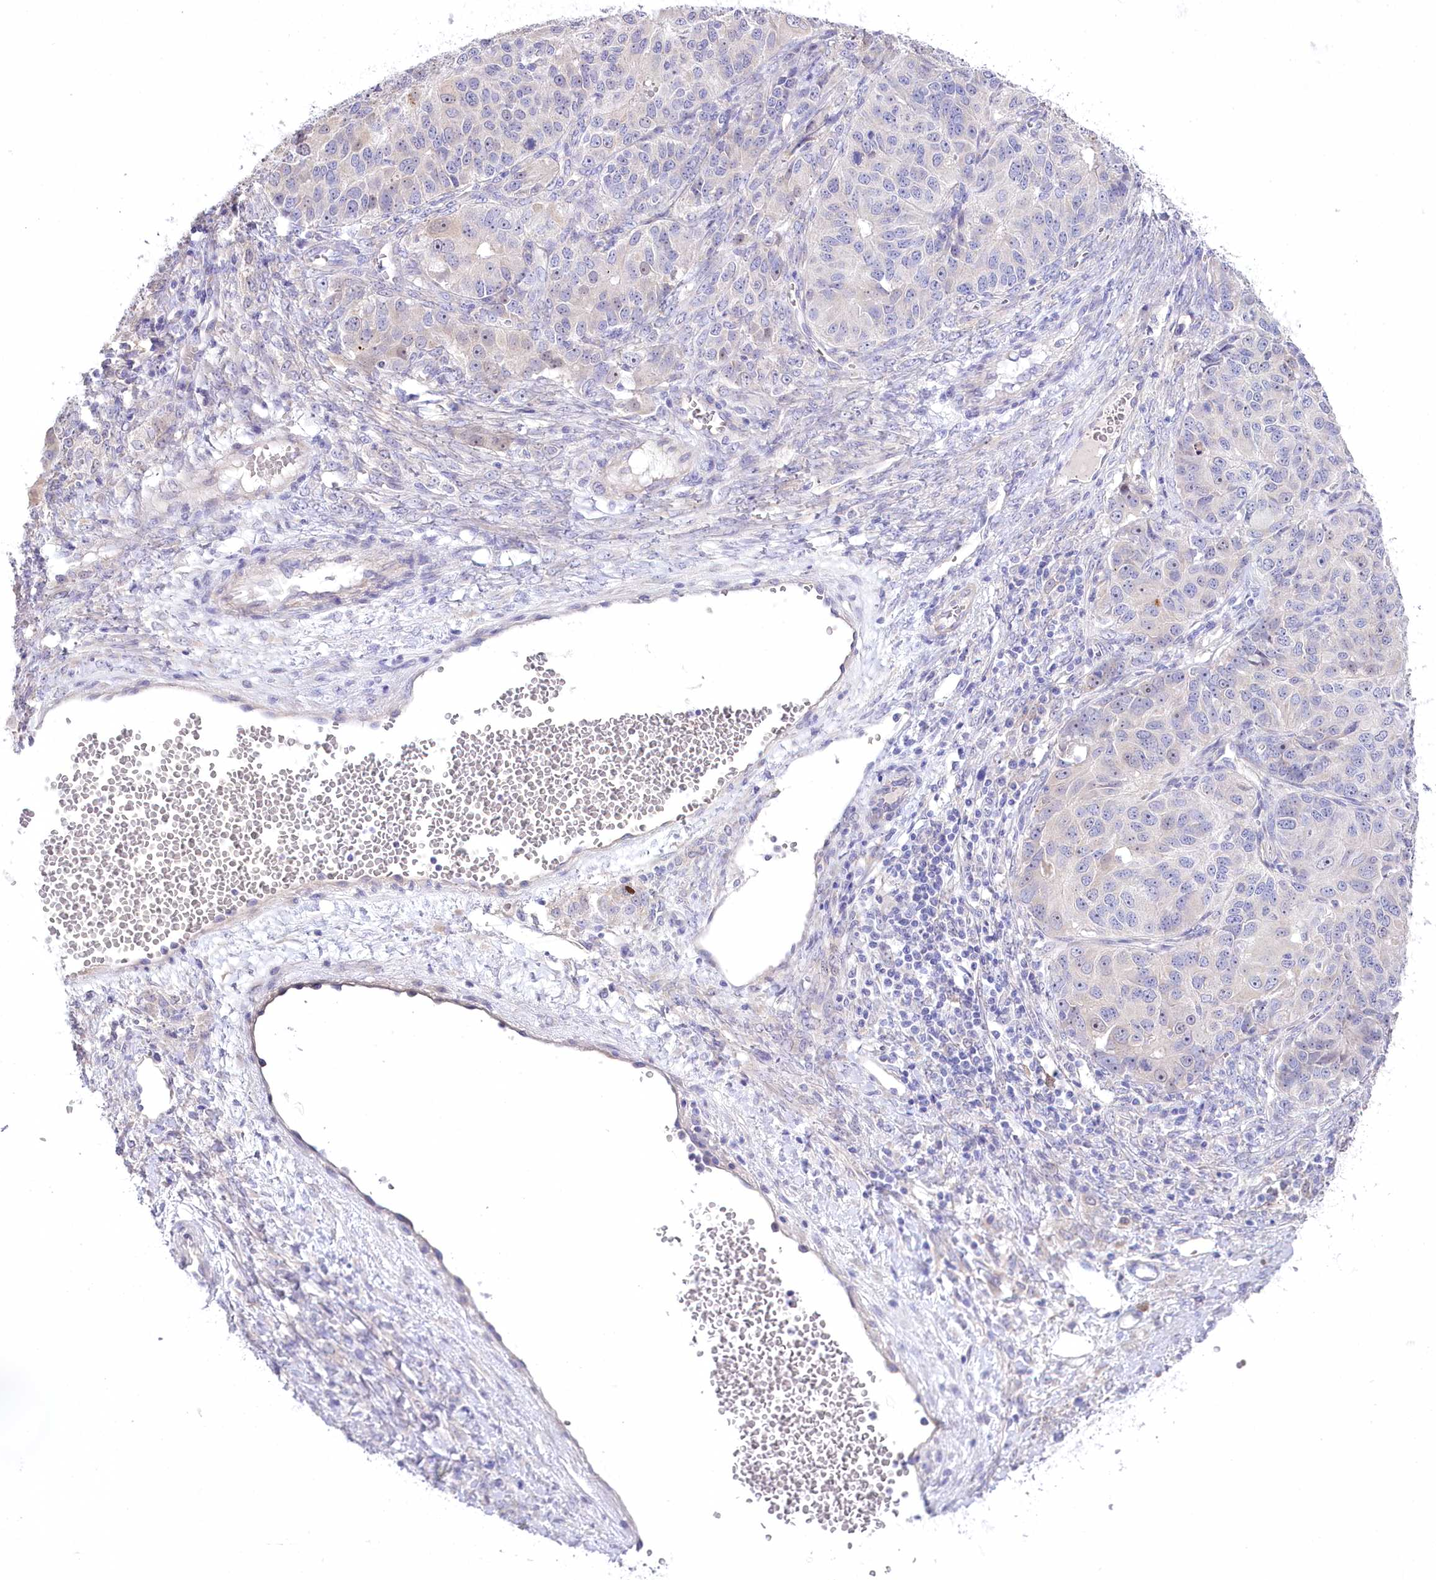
{"staining": {"intensity": "negative", "quantity": "none", "location": "none"}, "tissue": "ovarian cancer", "cell_type": "Tumor cells", "image_type": "cancer", "snomed": [{"axis": "morphology", "description": "Carcinoma, endometroid"}, {"axis": "topography", "description": "Ovary"}], "caption": "Ovarian endometroid carcinoma stained for a protein using immunohistochemistry shows no positivity tumor cells.", "gene": "MYOZ1", "patient": {"sex": "female", "age": 51}}